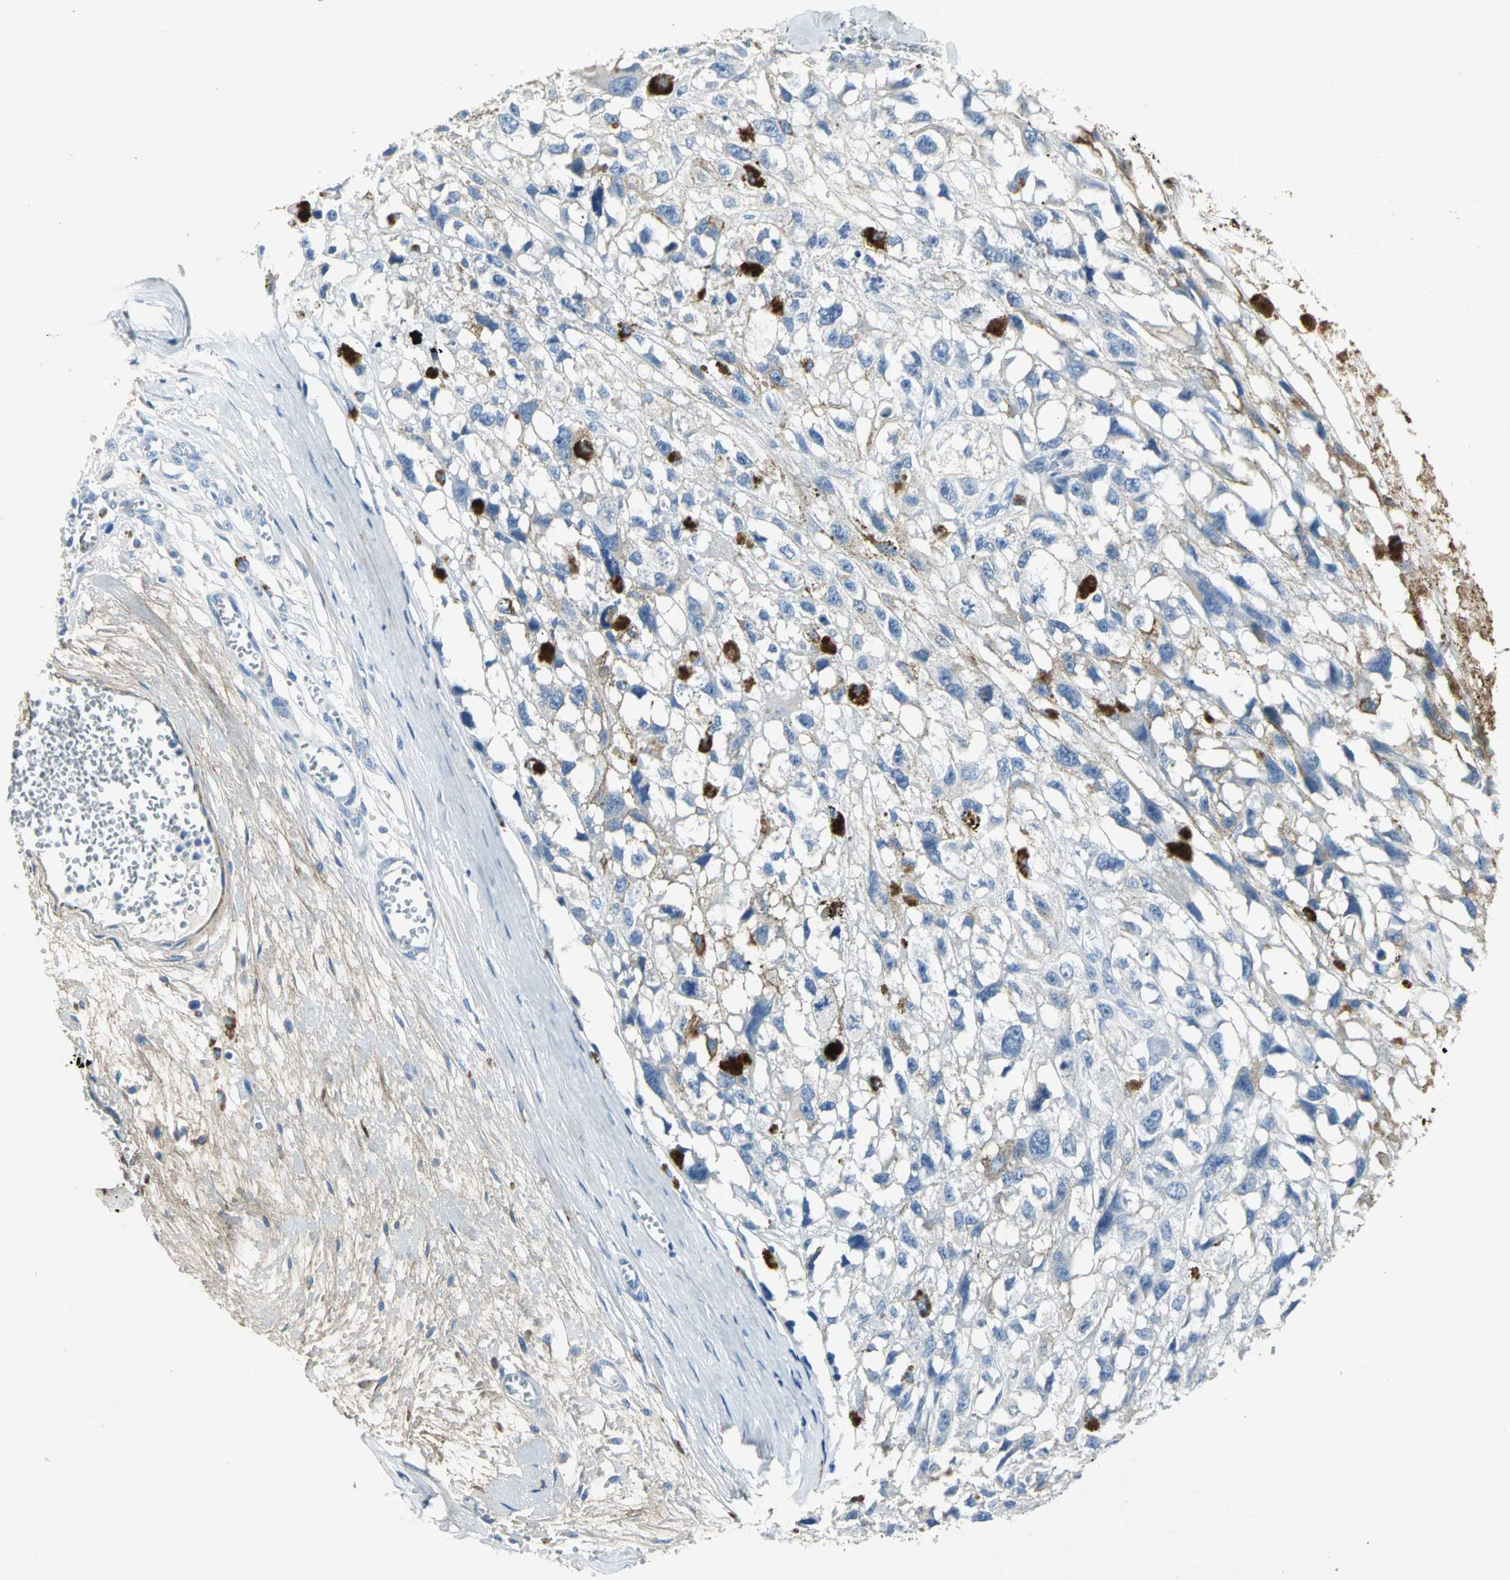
{"staining": {"intensity": "negative", "quantity": "none", "location": "none"}, "tissue": "melanoma", "cell_type": "Tumor cells", "image_type": "cancer", "snomed": [{"axis": "morphology", "description": "Malignant melanoma, Metastatic site"}, {"axis": "topography", "description": "Lymph node"}], "caption": "Tumor cells are negative for brown protein staining in malignant melanoma (metastatic site).", "gene": "EFNB3", "patient": {"sex": "male", "age": 59}}